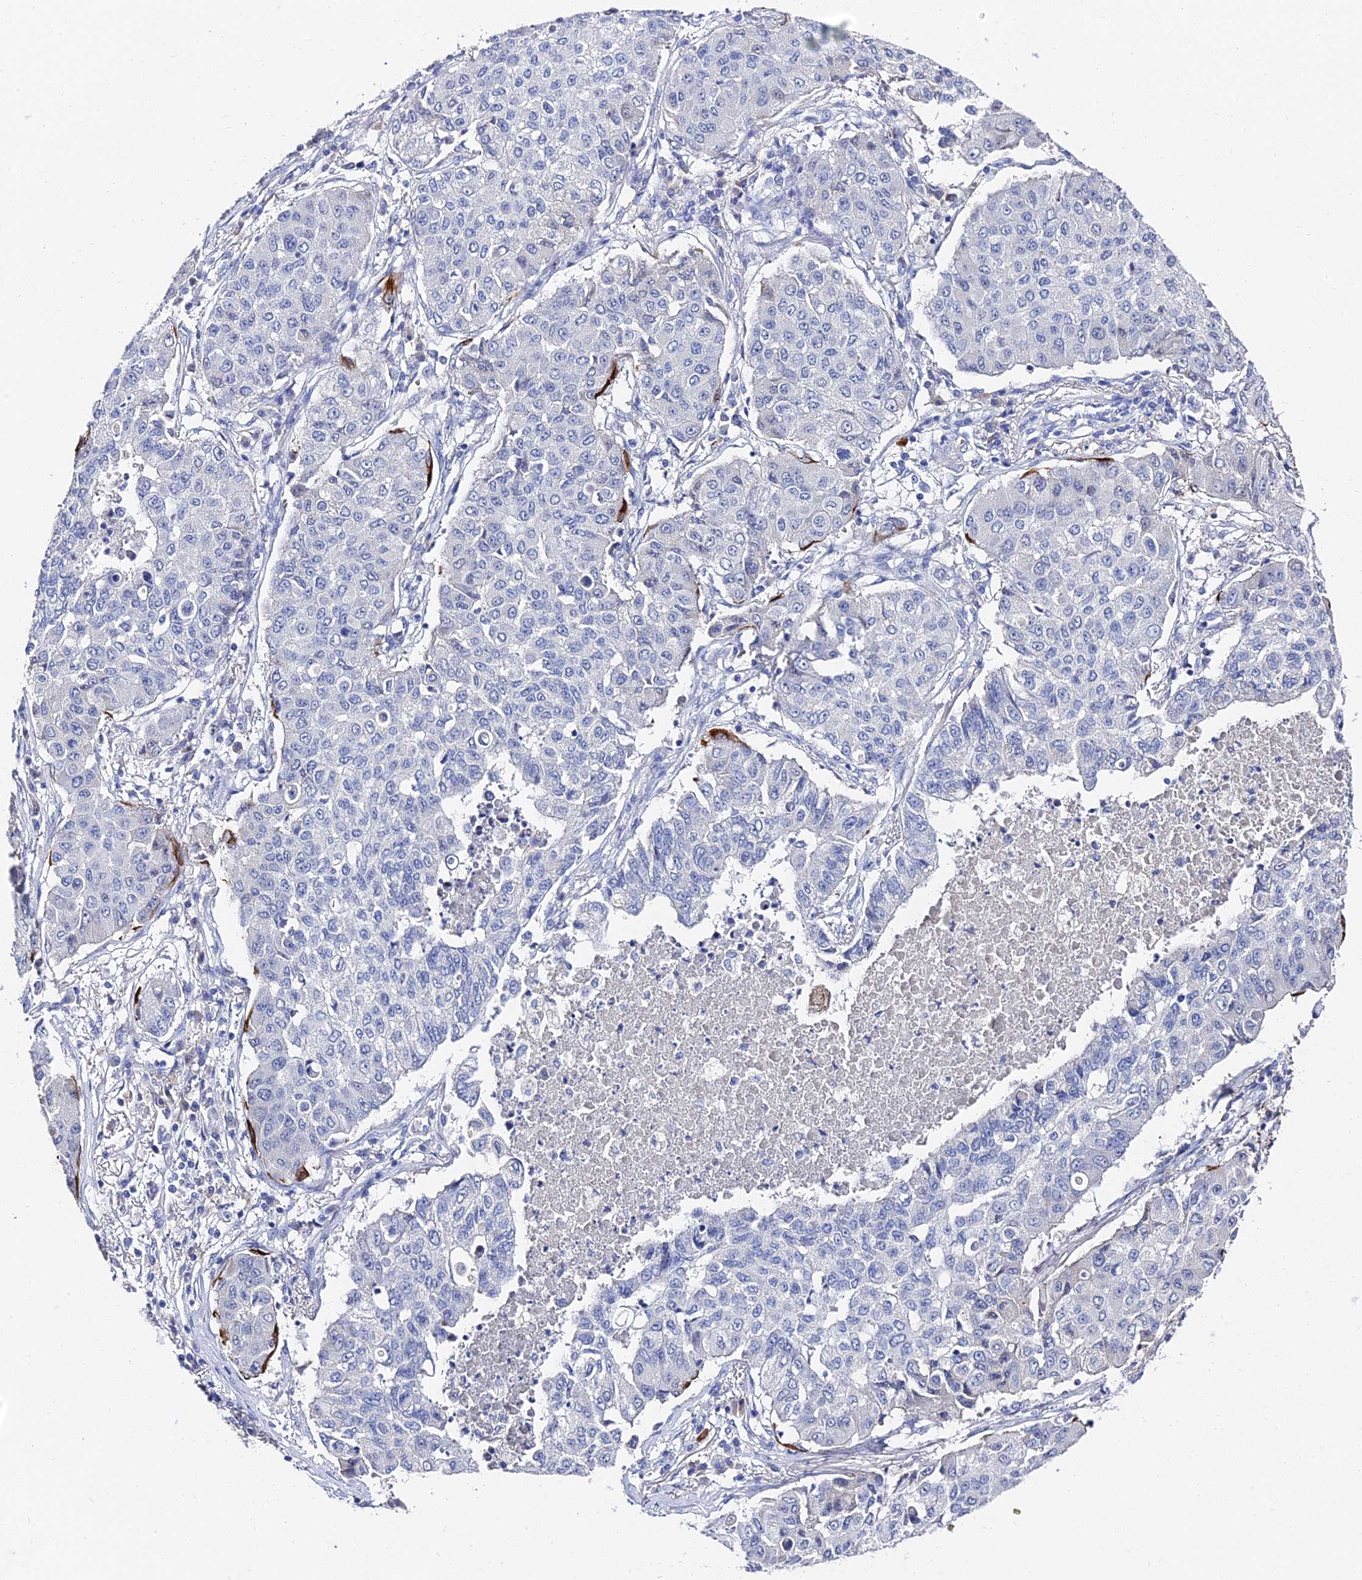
{"staining": {"intensity": "negative", "quantity": "none", "location": "none"}, "tissue": "lung cancer", "cell_type": "Tumor cells", "image_type": "cancer", "snomed": [{"axis": "morphology", "description": "Squamous cell carcinoma, NOS"}, {"axis": "topography", "description": "Lung"}], "caption": "DAB (3,3'-diaminobenzidine) immunohistochemical staining of lung squamous cell carcinoma shows no significant staining in tumor cells.", "gene": "KRT17", "patient": {"sex": "male", "age": 74}}